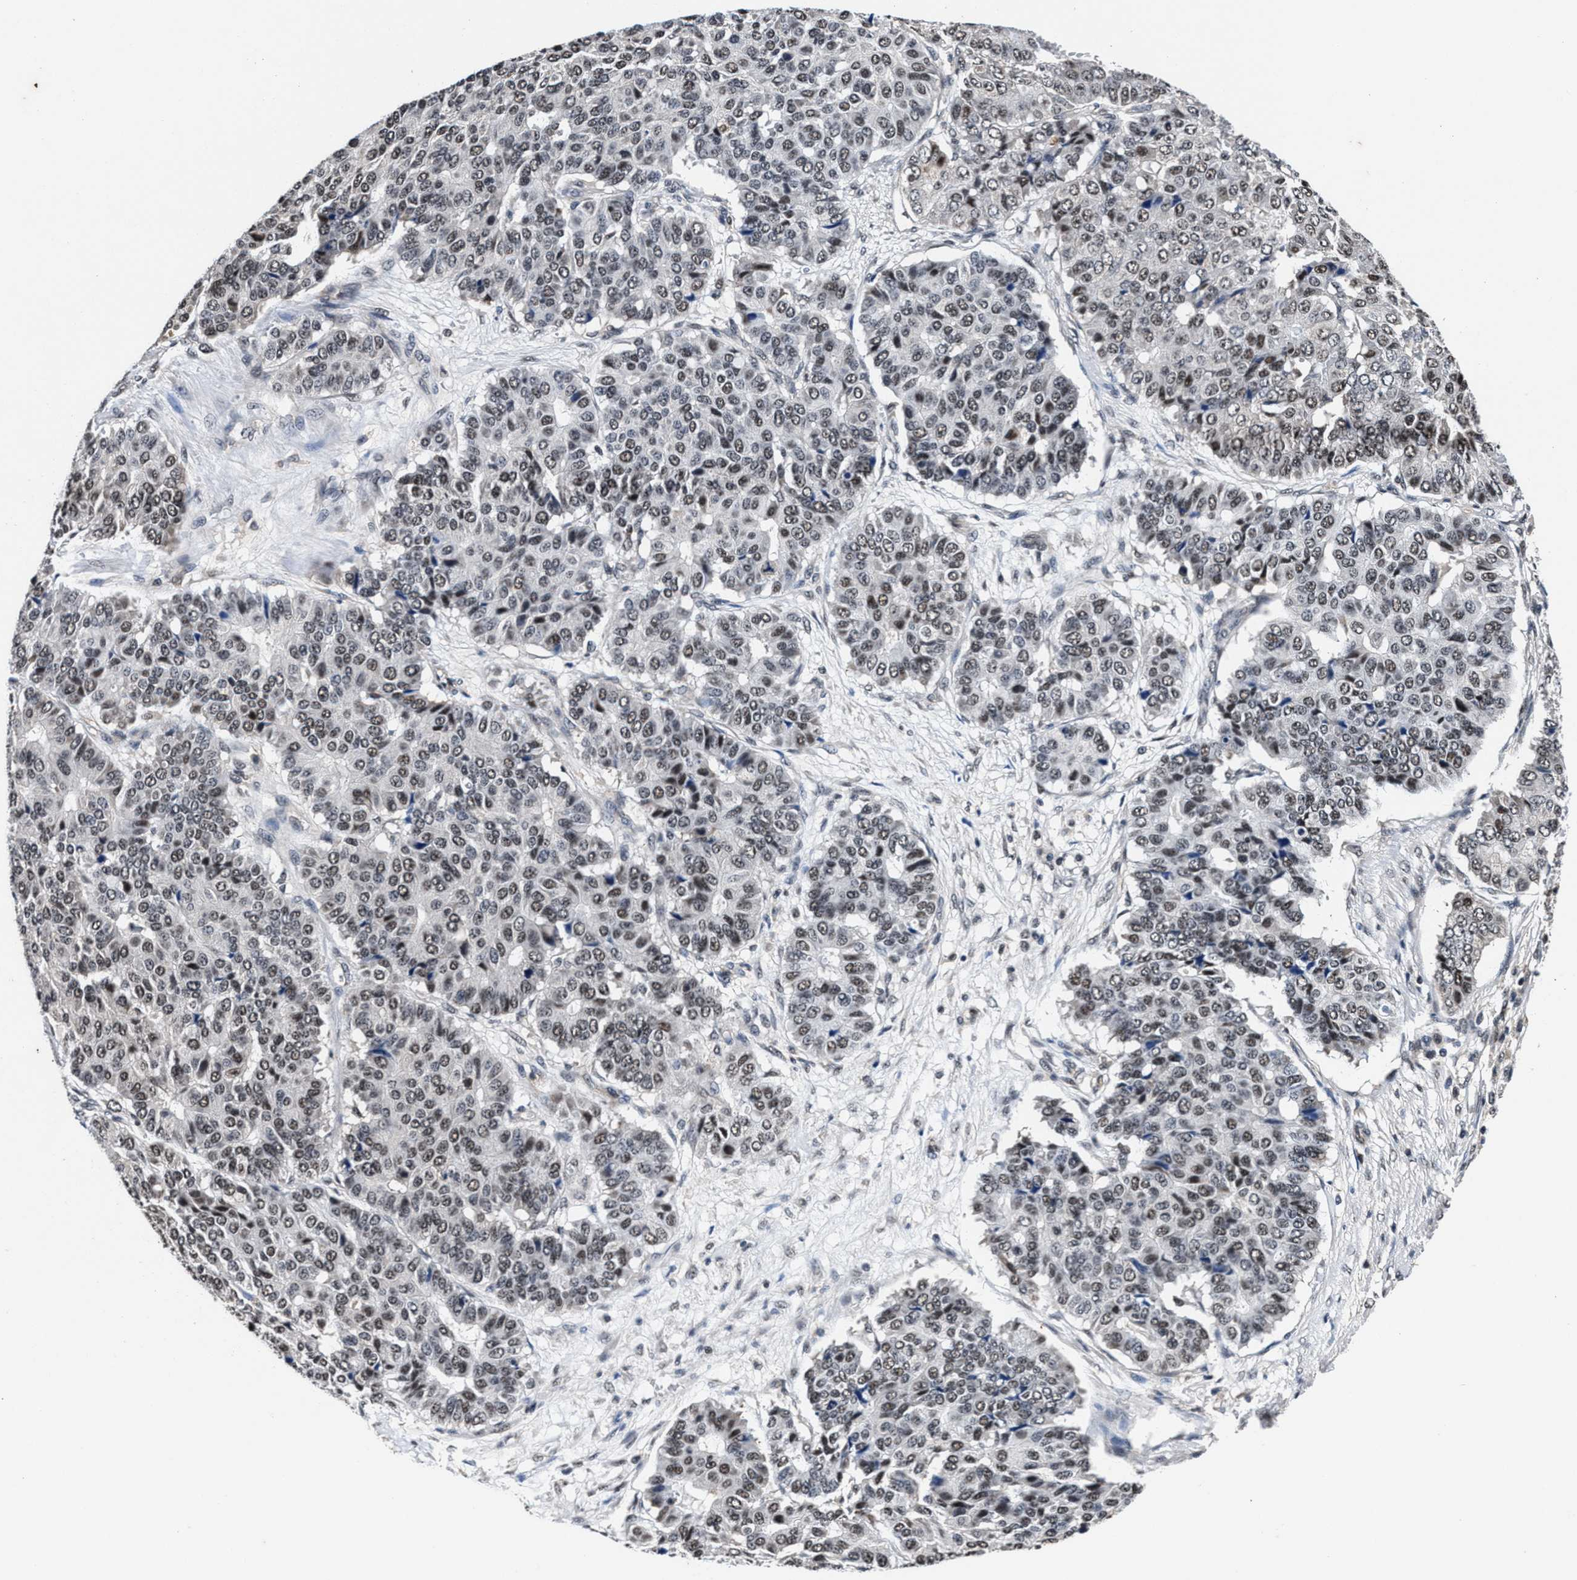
{"staining": {"intensity": "moderate", "quantity": "25%-75%", "location": "nuclear"}, "tissue": "pancreatic cancer", "cell_type": "Tumor cells", "image_type": "cancer", "snomed": [{"axis": "morphology", "description": "Adenocarcinoma, NOS"}, {"axis": "topography", "description": "Pancreas"}], "caption": "Pancreatic adenocarcinoma tissue reveals moderate nuclear staining in approximately 25%-75% of tumor cells, visualized by immunohistochemistry. (DAB = brown stain, brightfield microscopy at high magnification).", "gene": "USP16", "patient": {"sex": "male", "age": 50}}